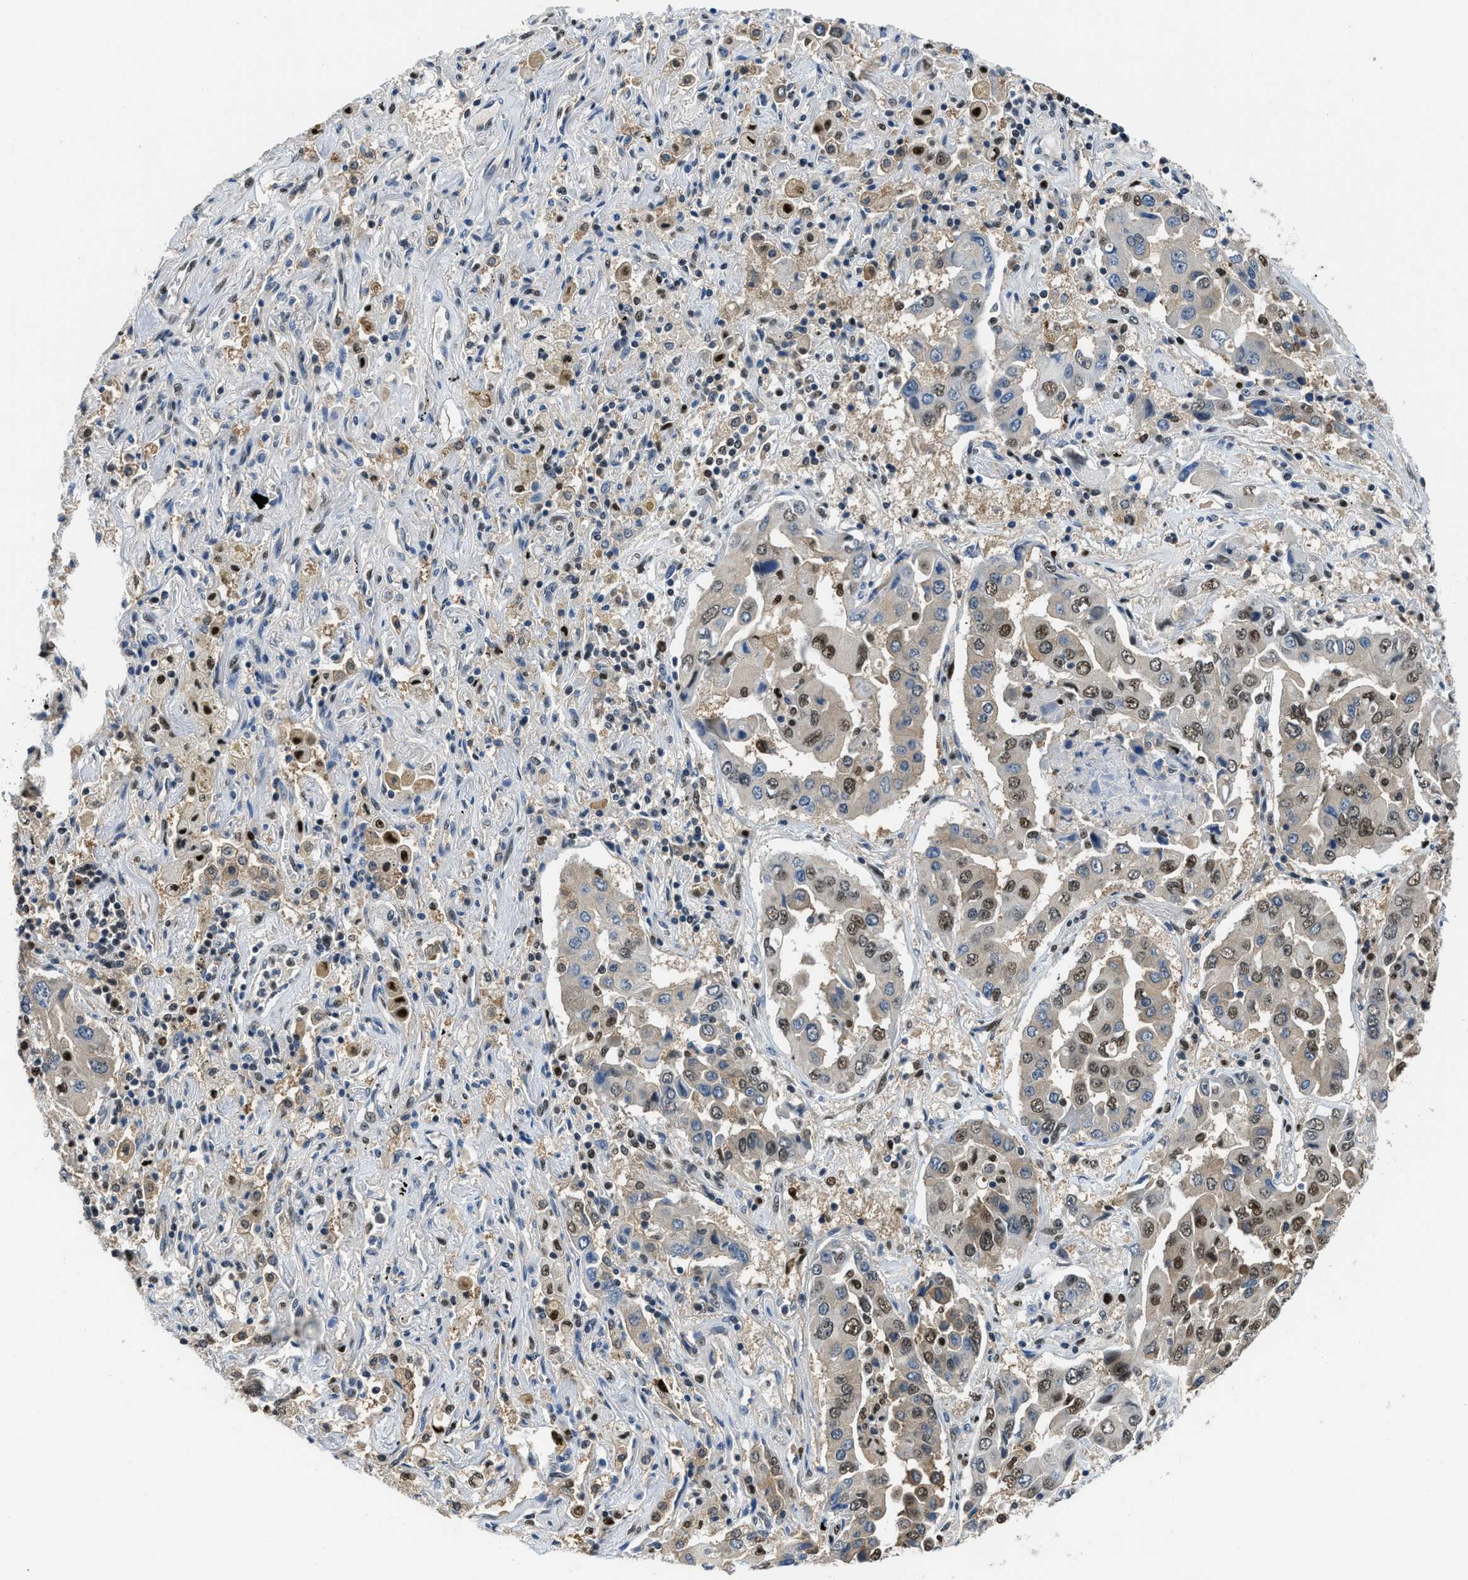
{"staining": {"intensity": "moderate", "quantity": "25%-75%", "location": "nuclear"}, "tissue": "lung cancer", "cell_type": "Tumor cells", "image_type": "cancer", "snomed": [{"axis": "morphology", "description": "Adenocarcinoma, NOS"}, {"axis": "topography", "description": "Lung"}], "caption": "Moderate nuclear positivity is appreciated in about 25%-75% of tumor cells in lung cancer.", "gene": "ALX1", "patient": {"sex": "female", "age": 65}}